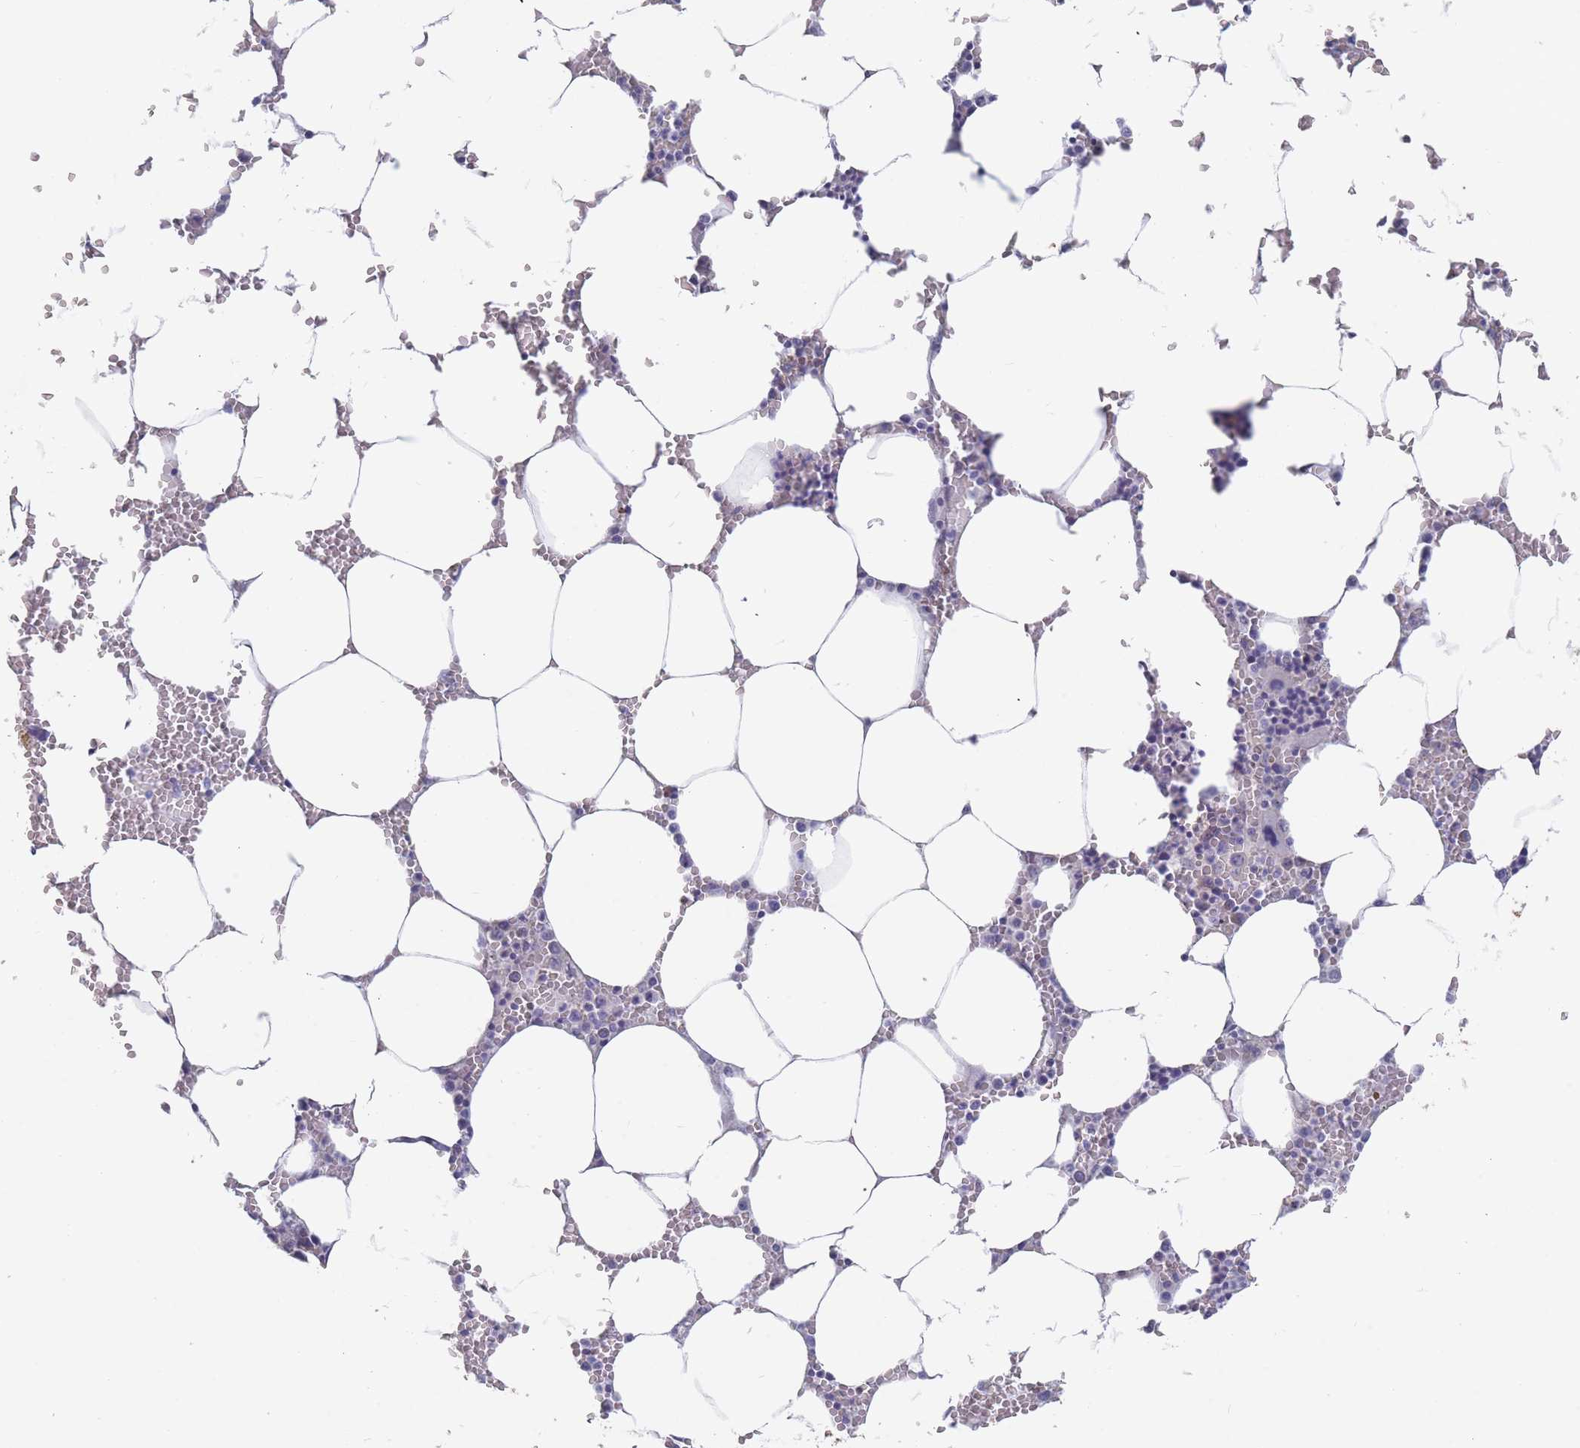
{"staining": {"intensity": "negative", "quantity": "none", "location": "none"}, "tissue": "bone marrow", "cell_type": "Hematopoietic cells", "image_type": "normal", "snomed": [{"axis": "morphology", "description": "Normal tissue, NOS"}, {"axis": "topography", "description": "Bone marrow"}], "caption": "IHC micrograph of benign bone marrow: bone marrow stained with DAB reveals no significant protein positivity in hematopoietic cells. (DAB (3,3'-diaminobenzidine) immunohistochemistry (IHC) with hematoxylin counter stain).", "gene": "PIGU", "patient": {"sex": "male", "age": 70}}